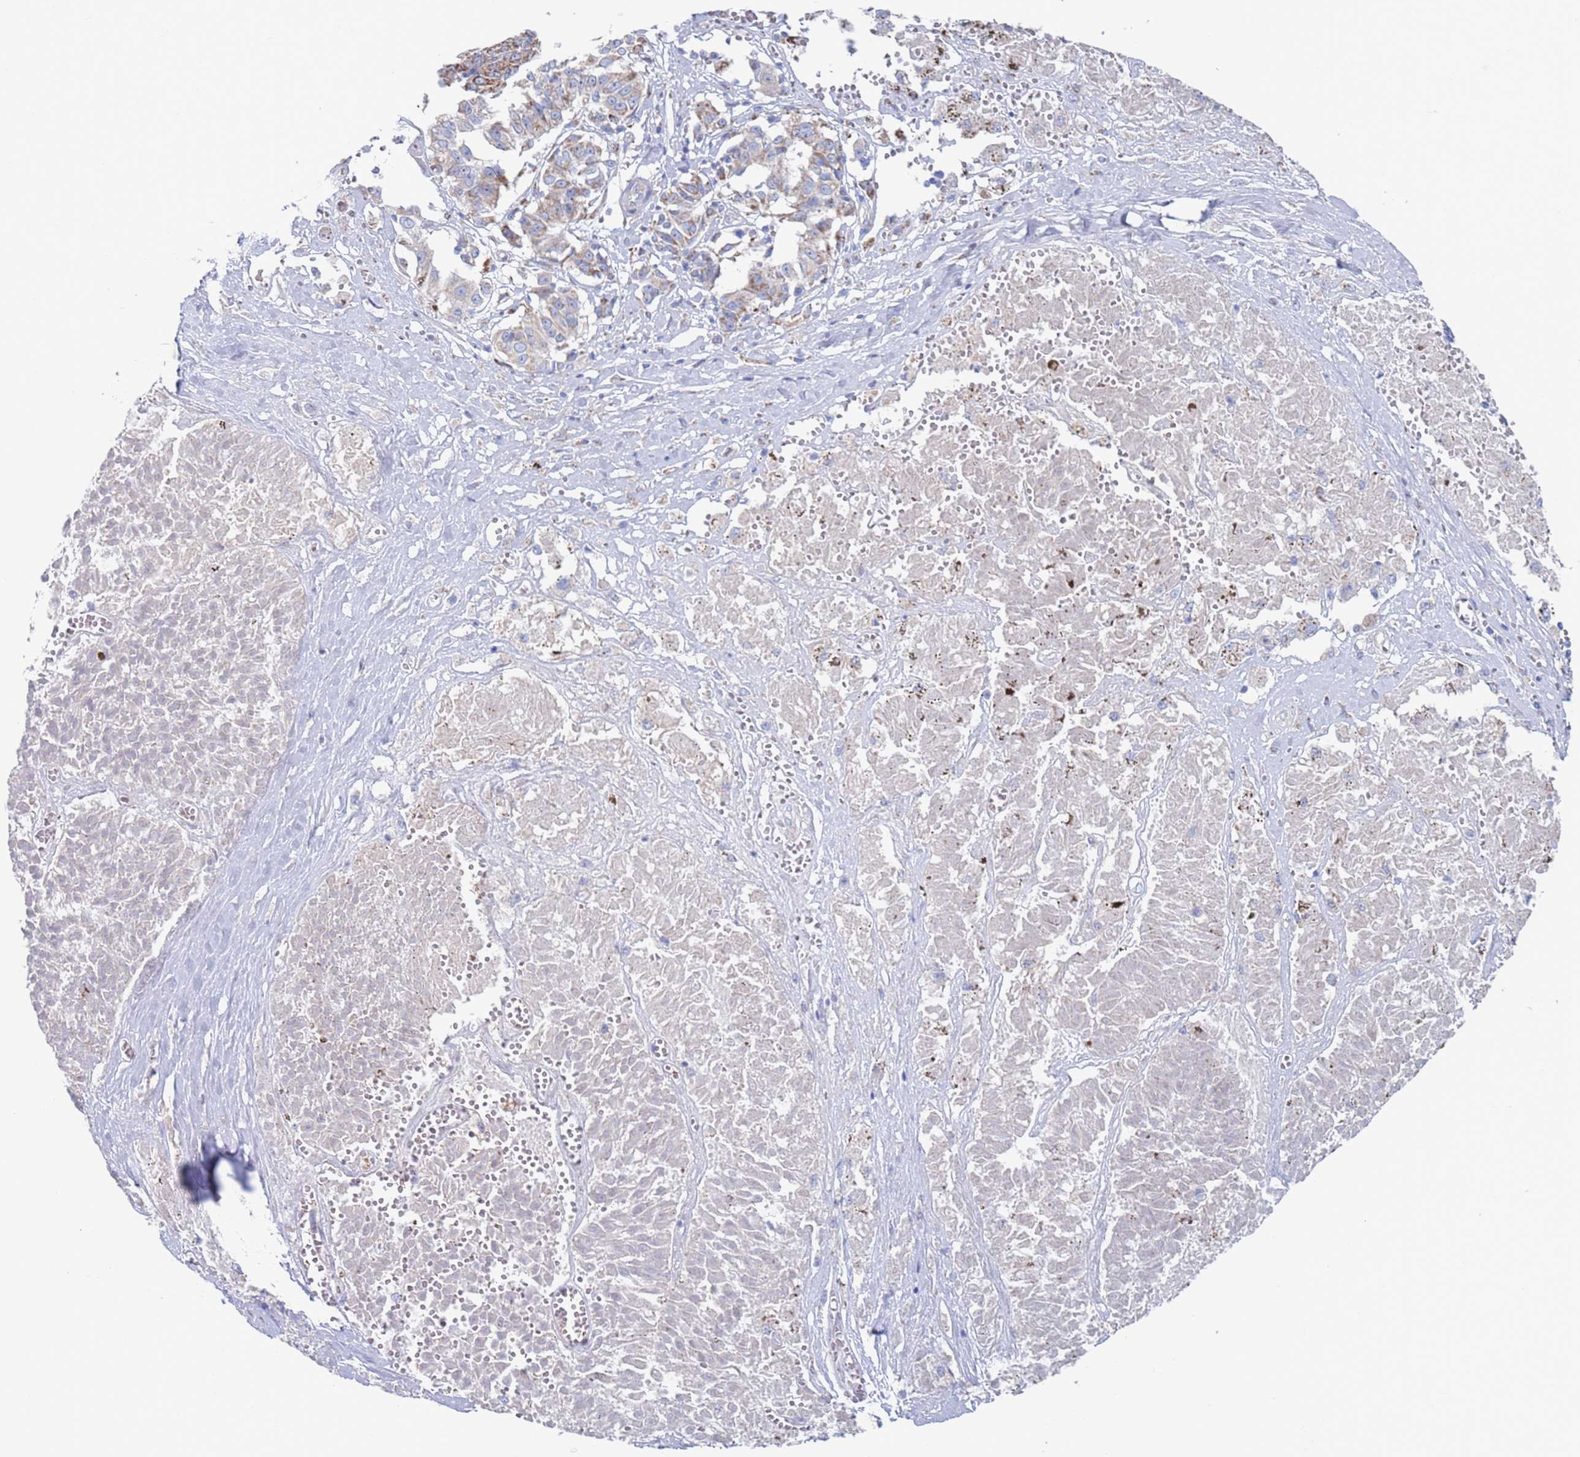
{"staining": {"intensity": "weak", "quantity": "<25%", "location": "cytoplasmic/membranous"}, "tissue": "melanoma", "cell_type": "Tumor cells", "image_type": "cancer", "snomed": [{"axis": "morphology", "description": "Malignant melanoma, NOS"}, {"axis": "topography", "description": "Skin"}], "caption": "The micrograph shows no significant positivity in tumor cells of malignant melanoma. (Immunohistochemistry, brightfield microscopy, high magnification).", "gene": "CHCHD6", "patient": {"sex": "female", "age": 72}}